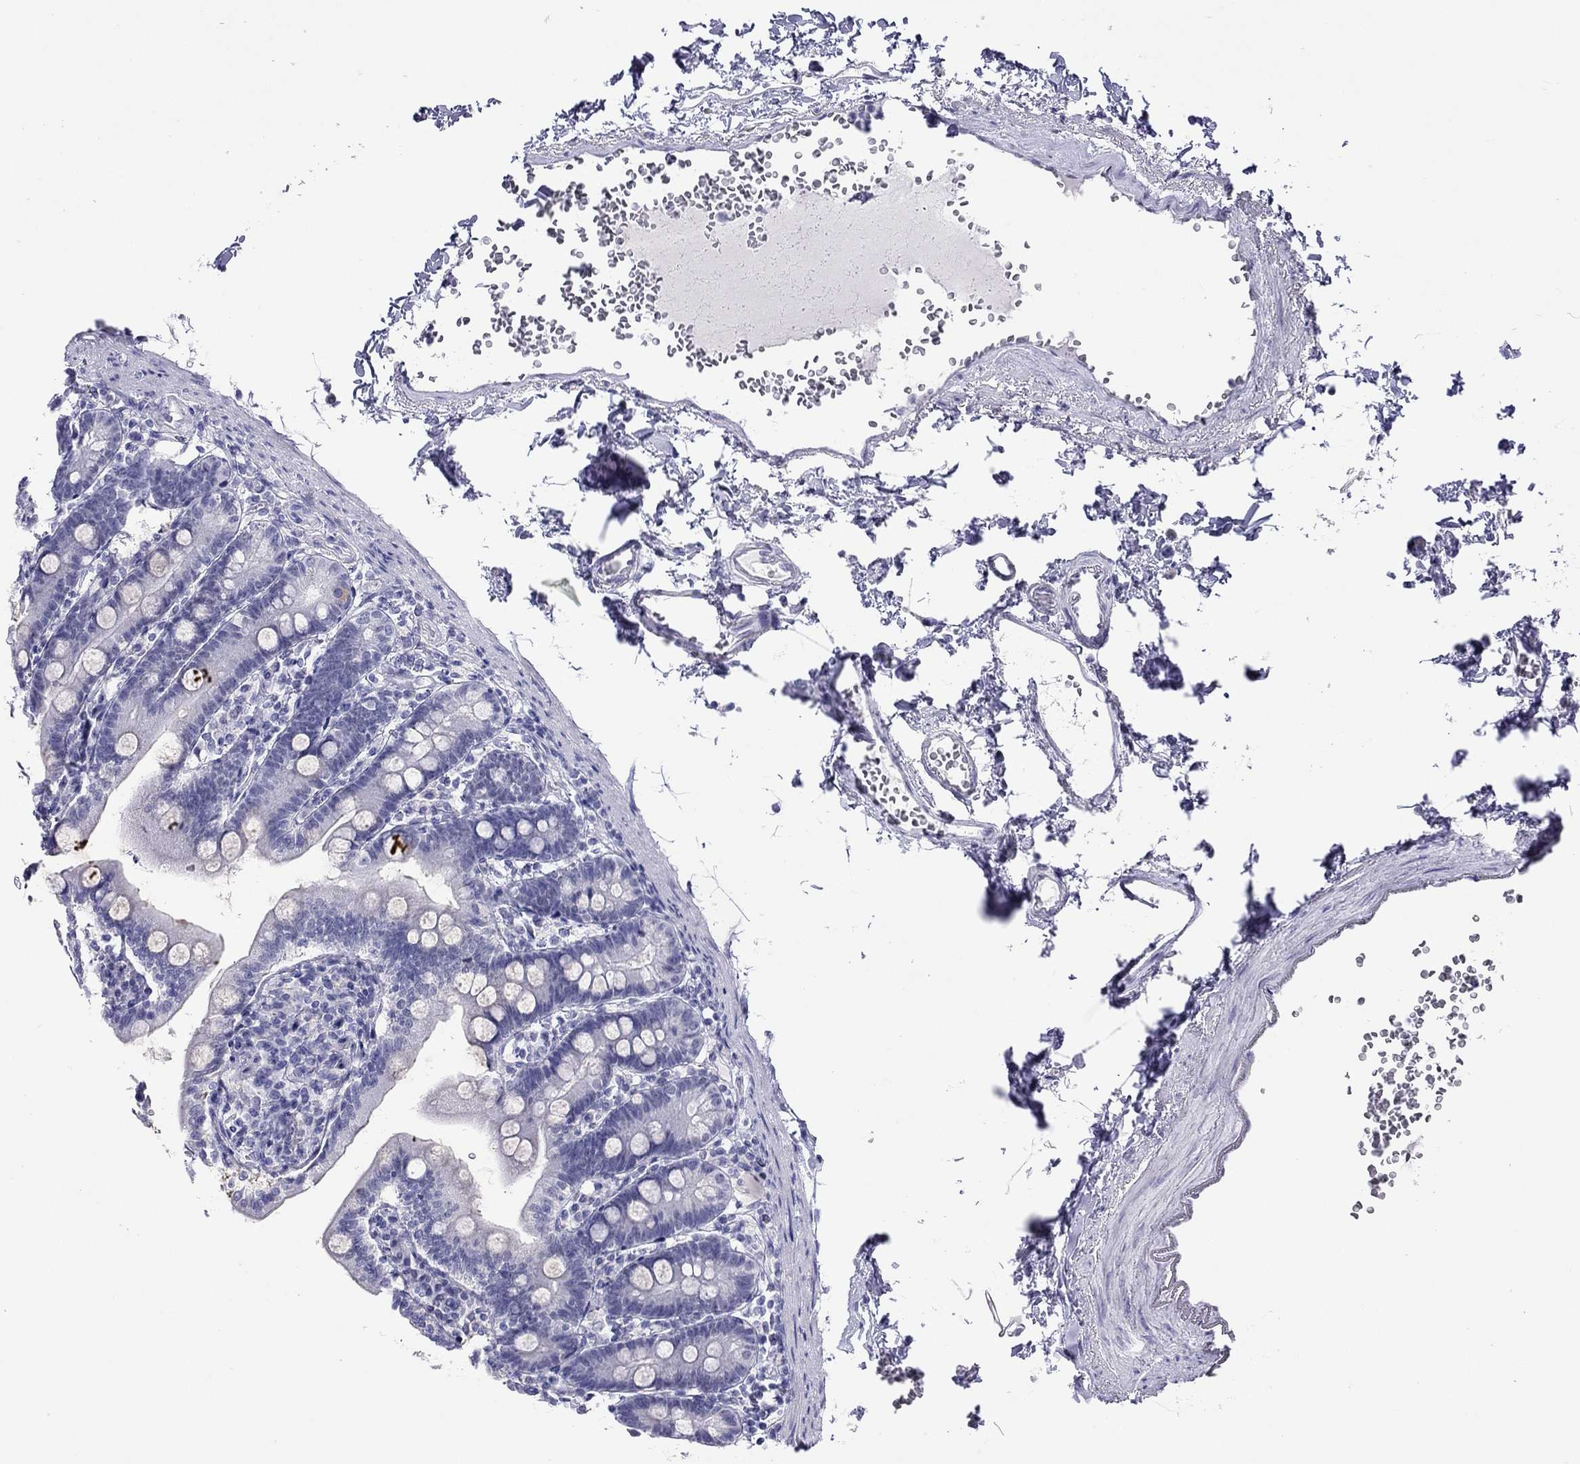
{"staining": {"intensity": "negative", "quantity": "none", "location": "none"}, "tissue": "duodenum", "cell_type": "Glandular cells", "image_type": "normal", "snomed": [{"axis": "morphology", "description": "Normal tissue, NOS"}, {"axis": "topography", "description": "Duodenum"}], "caption": "High power microscopy image of an immunohistochemistry histopathology image of unremarkable duodenum, revealing no significant positivity in glandular cells.", "gene": "SLC30A8", "patient": {"sex": "female", "age": 67}}